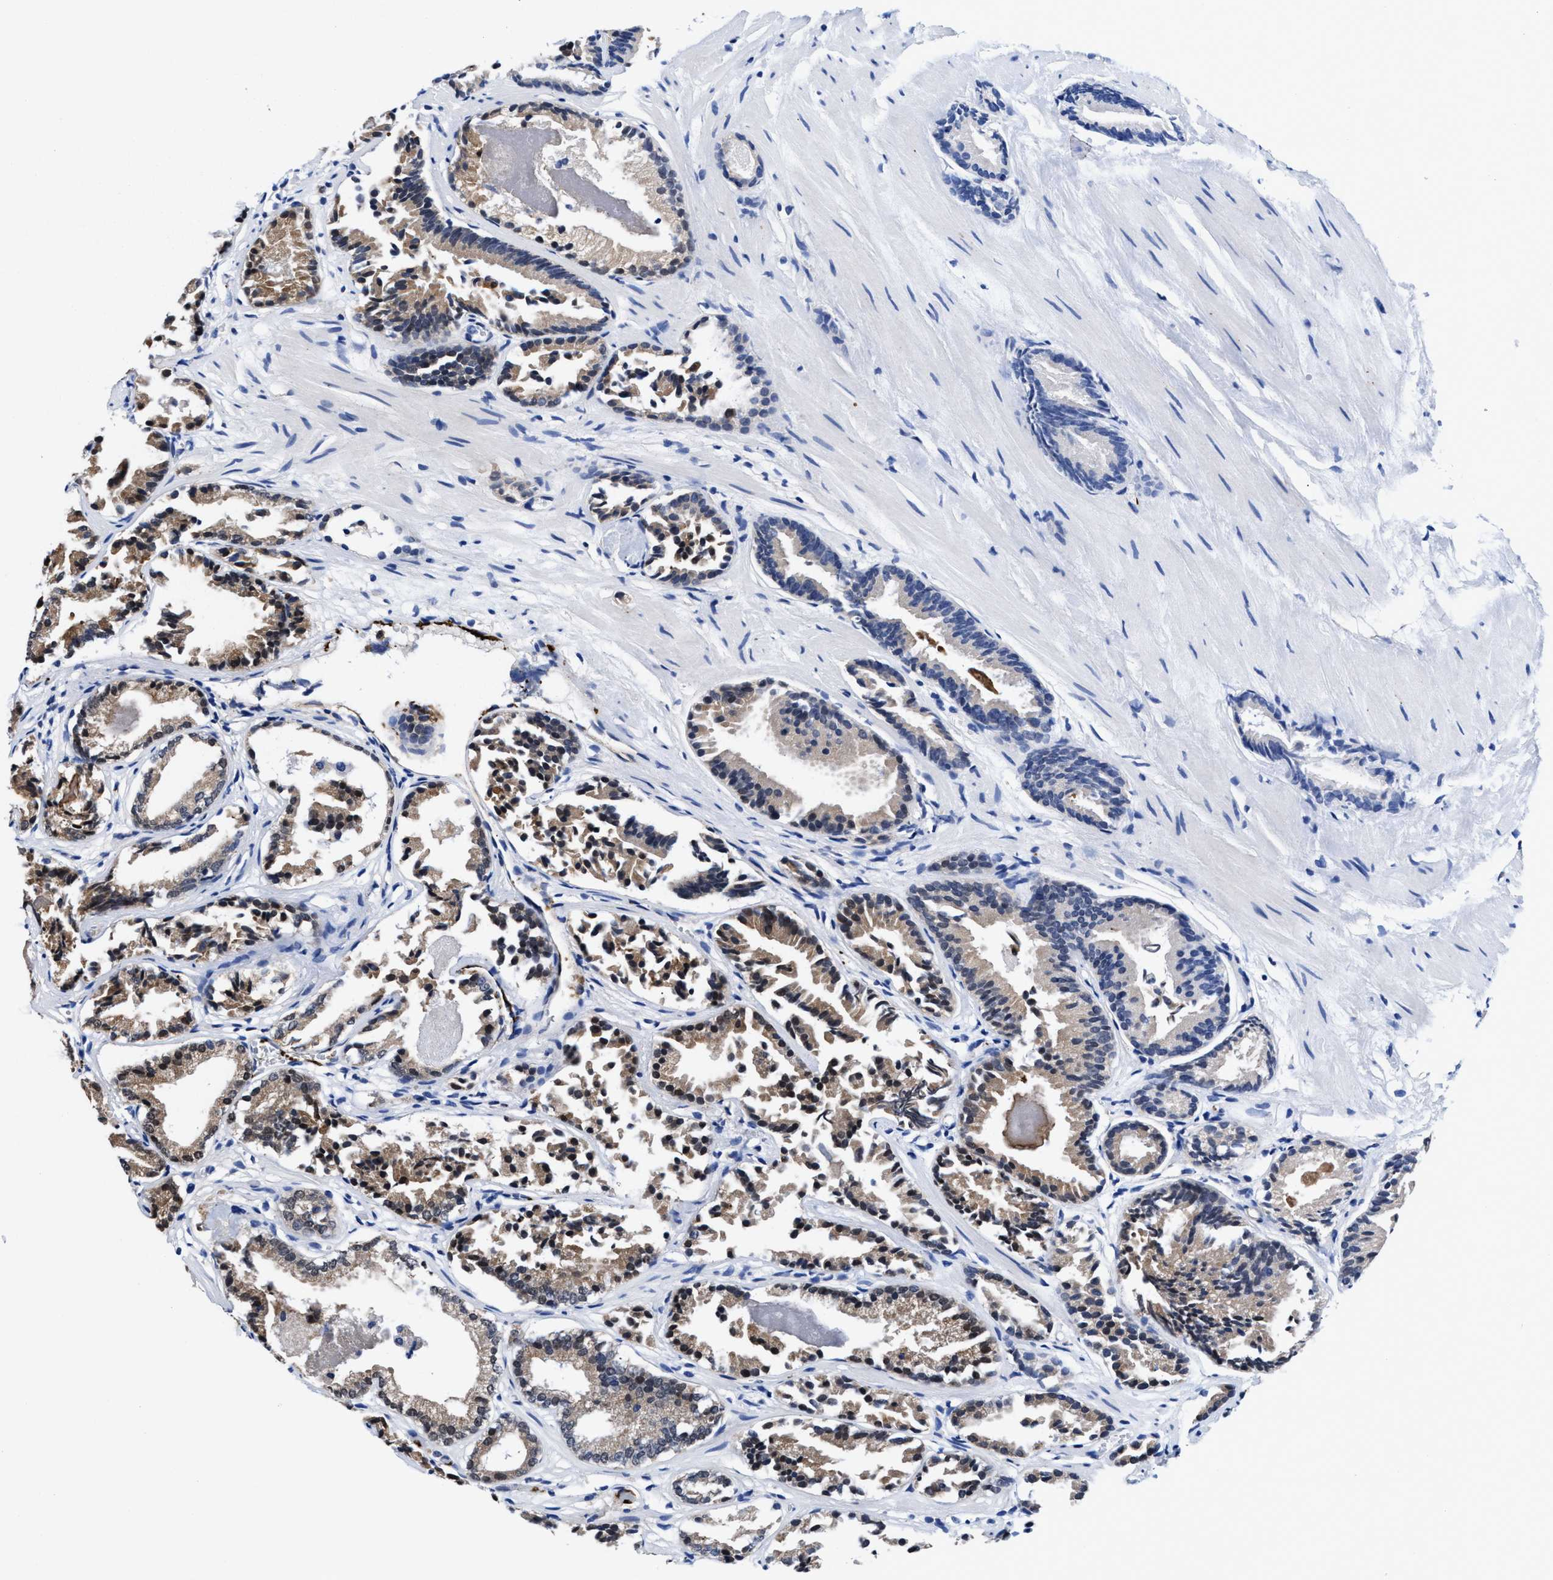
{"staining": {"intensity": "weak", "quantity": "25%-75%", "location": "cytoplasmic/membranous"}, "tissue": "prostate cancer", "cell_type": "Tumor cells", "image_type": "cancer", "snomed": [{"axis": "morphology", "description": "Adenocarcinoma, Low grade"}, {"axis": "topography", "description": "Prostate"}], "caption": "High-magnification brightfield microscopy of prostate cancer (low-grade adenocarcinoma) stained with DAB (3,3'-diaminobenzidine) (brown) and counterstained with hematoxylin (blue). tumor cells exhibit weak cytoplasmic/membranous staining is appreciated in about25%-75% of cells. The protein of interest is stained brown, and the nuclei are stained in blue (DAB (3,3'-diaminobenzidine) IHC with brightfield microscopy, high magnification).", "gene": "ACLY", "patient": {"sex": "male", "age": 51}}